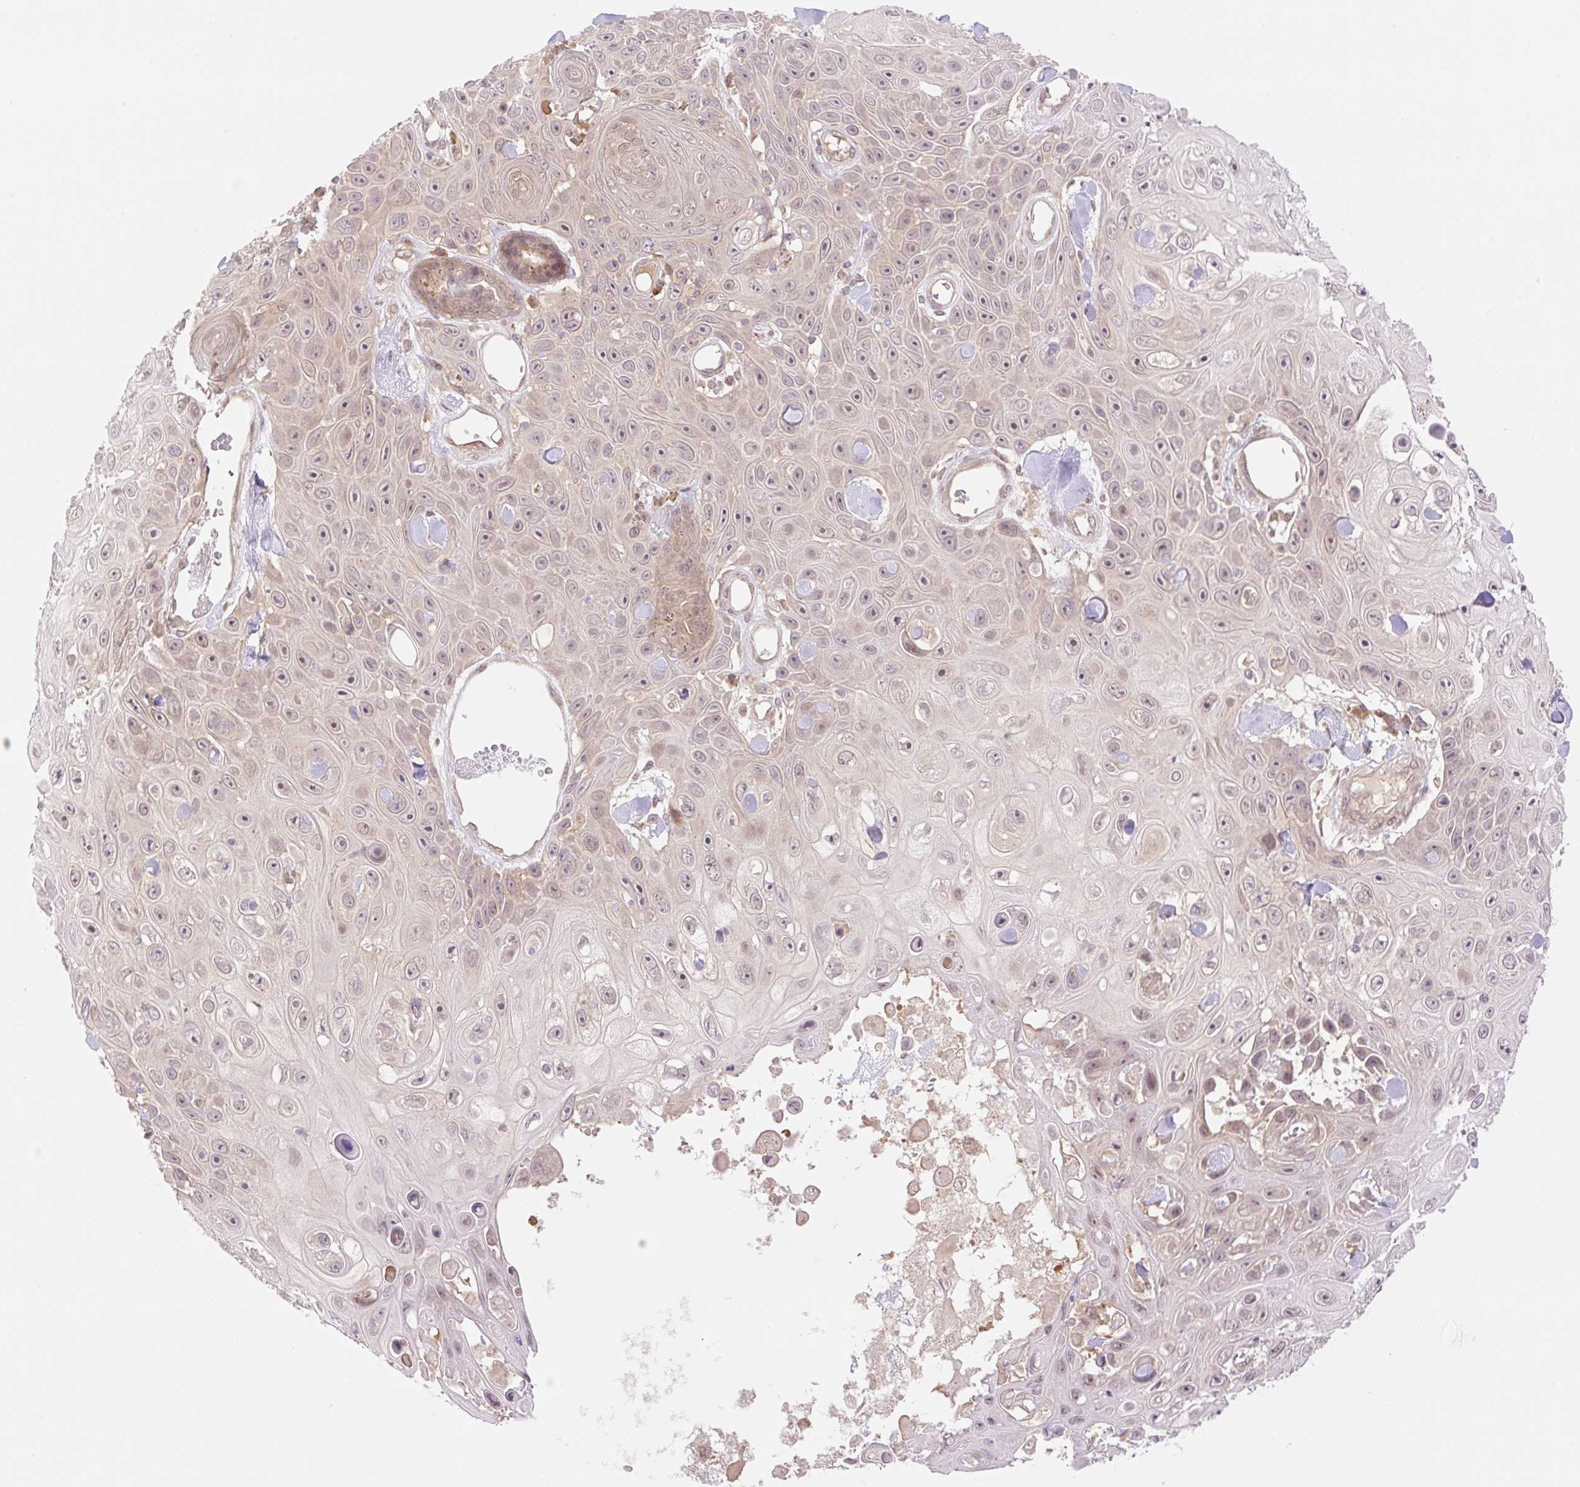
{"staining": {"intensity": "moderate", "quantity": "<25%", "location": "nuclear"}, "tissue": "skin cancer", "cell_type": "Tumor cells", "image_type": "cancer", "snomed": [{"axis": "morphology", "description": "Squamous cell carcinoma, NOS"}, {"axis": "topography", "description": "Skin"}], "caption": "A brown stain shows moderate nuclear staining of a protein in skin squamous cell carcinoma tumor cells.", "gene": "VPS25", "patient": {"sex": "male", "age": 82}}